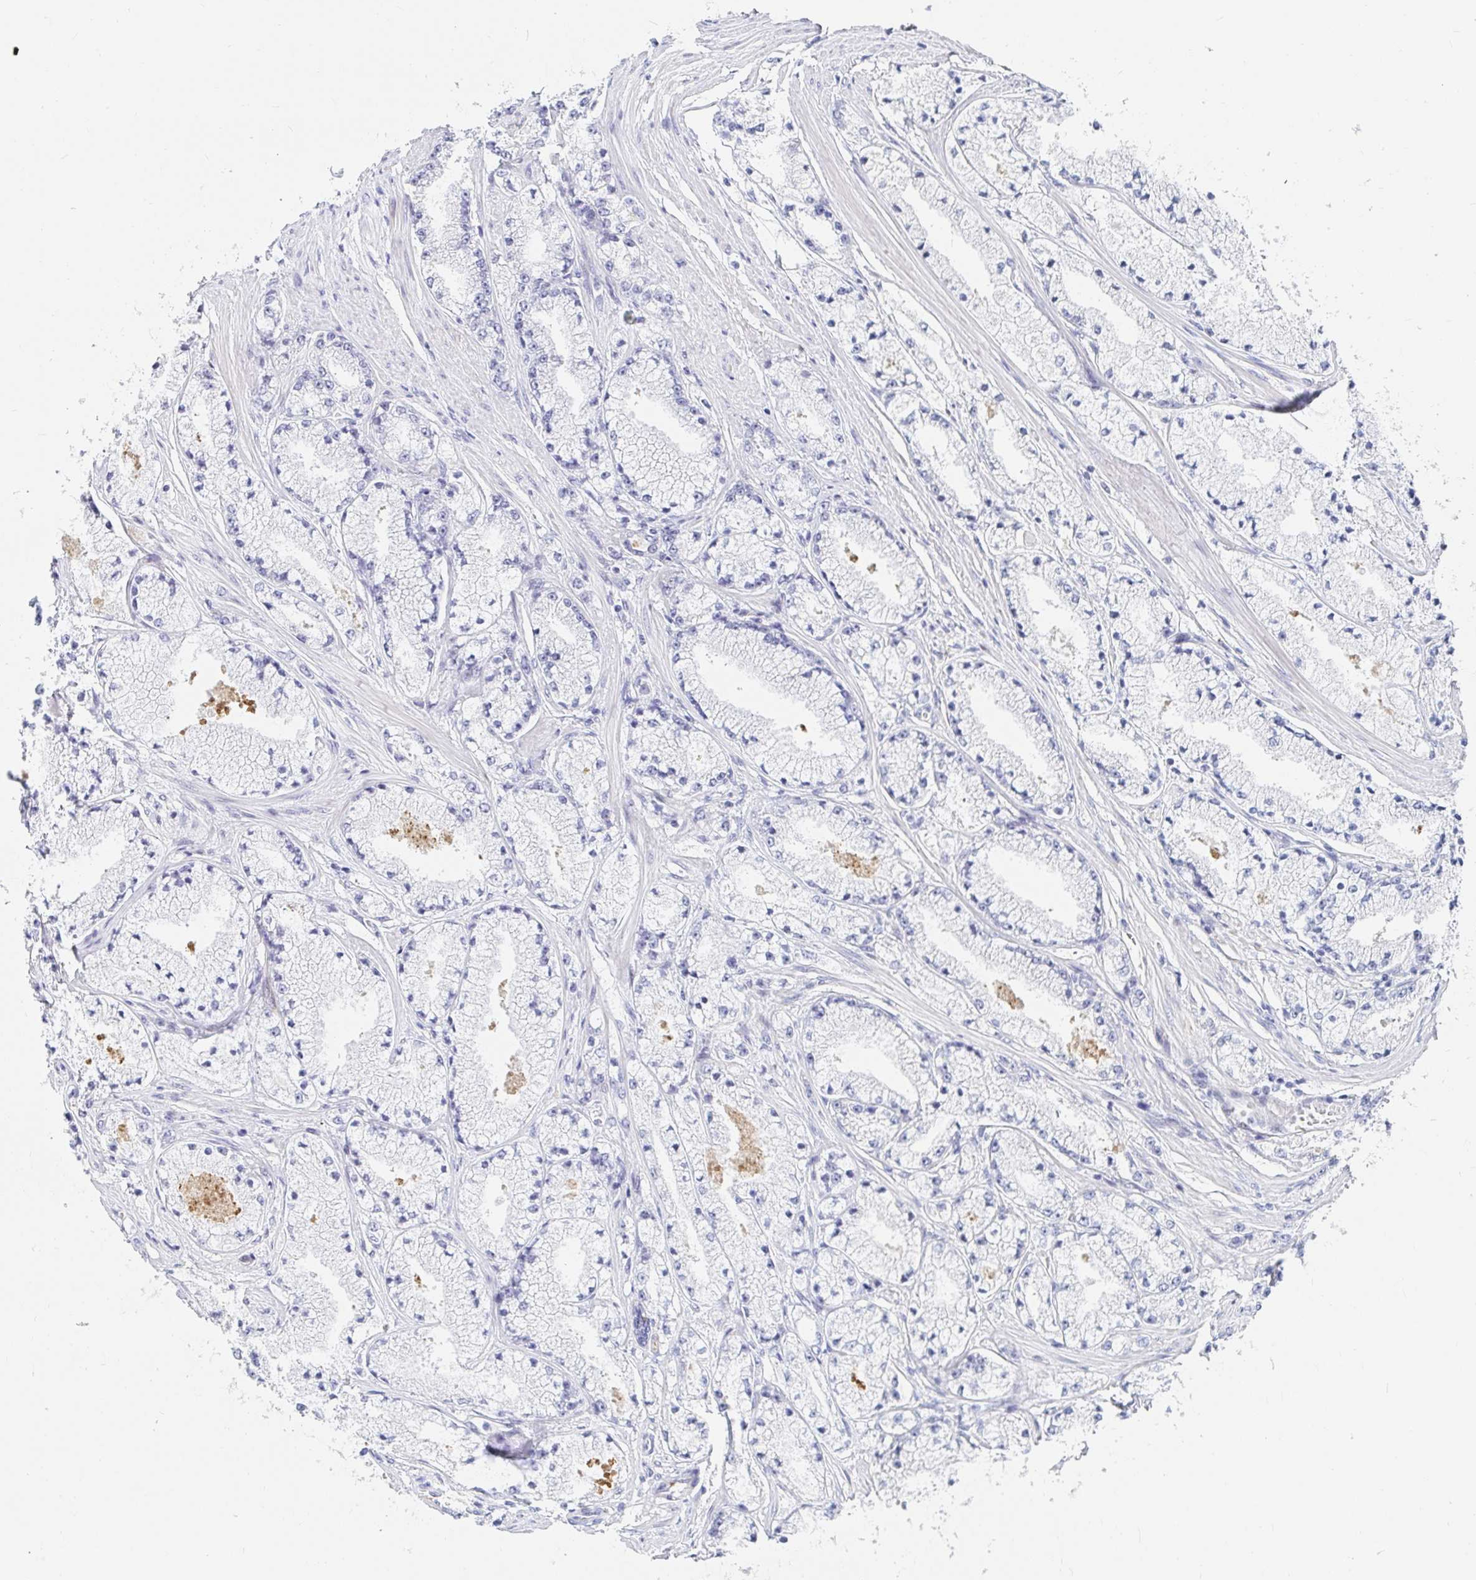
{"staining": {"intensity": "negative", "quantity": "none", "location": "none"}, "tissue": "prostate cancer", "cell_type": "Tumor cells", "image_type": "cancer", "snomed": [{"axis": "morphology", "description": "Adenocarcinoma, High grade"}, {"axis": "topography", "description": "Prostate"}], "caption": "Immunohistochemical staining of human prostate cancer (high-grade adenocarcinoma) exhibits no significant expression in tumor cells.", "gene": "COL28A1", "patient": {"sex": "male", "age": 63}}